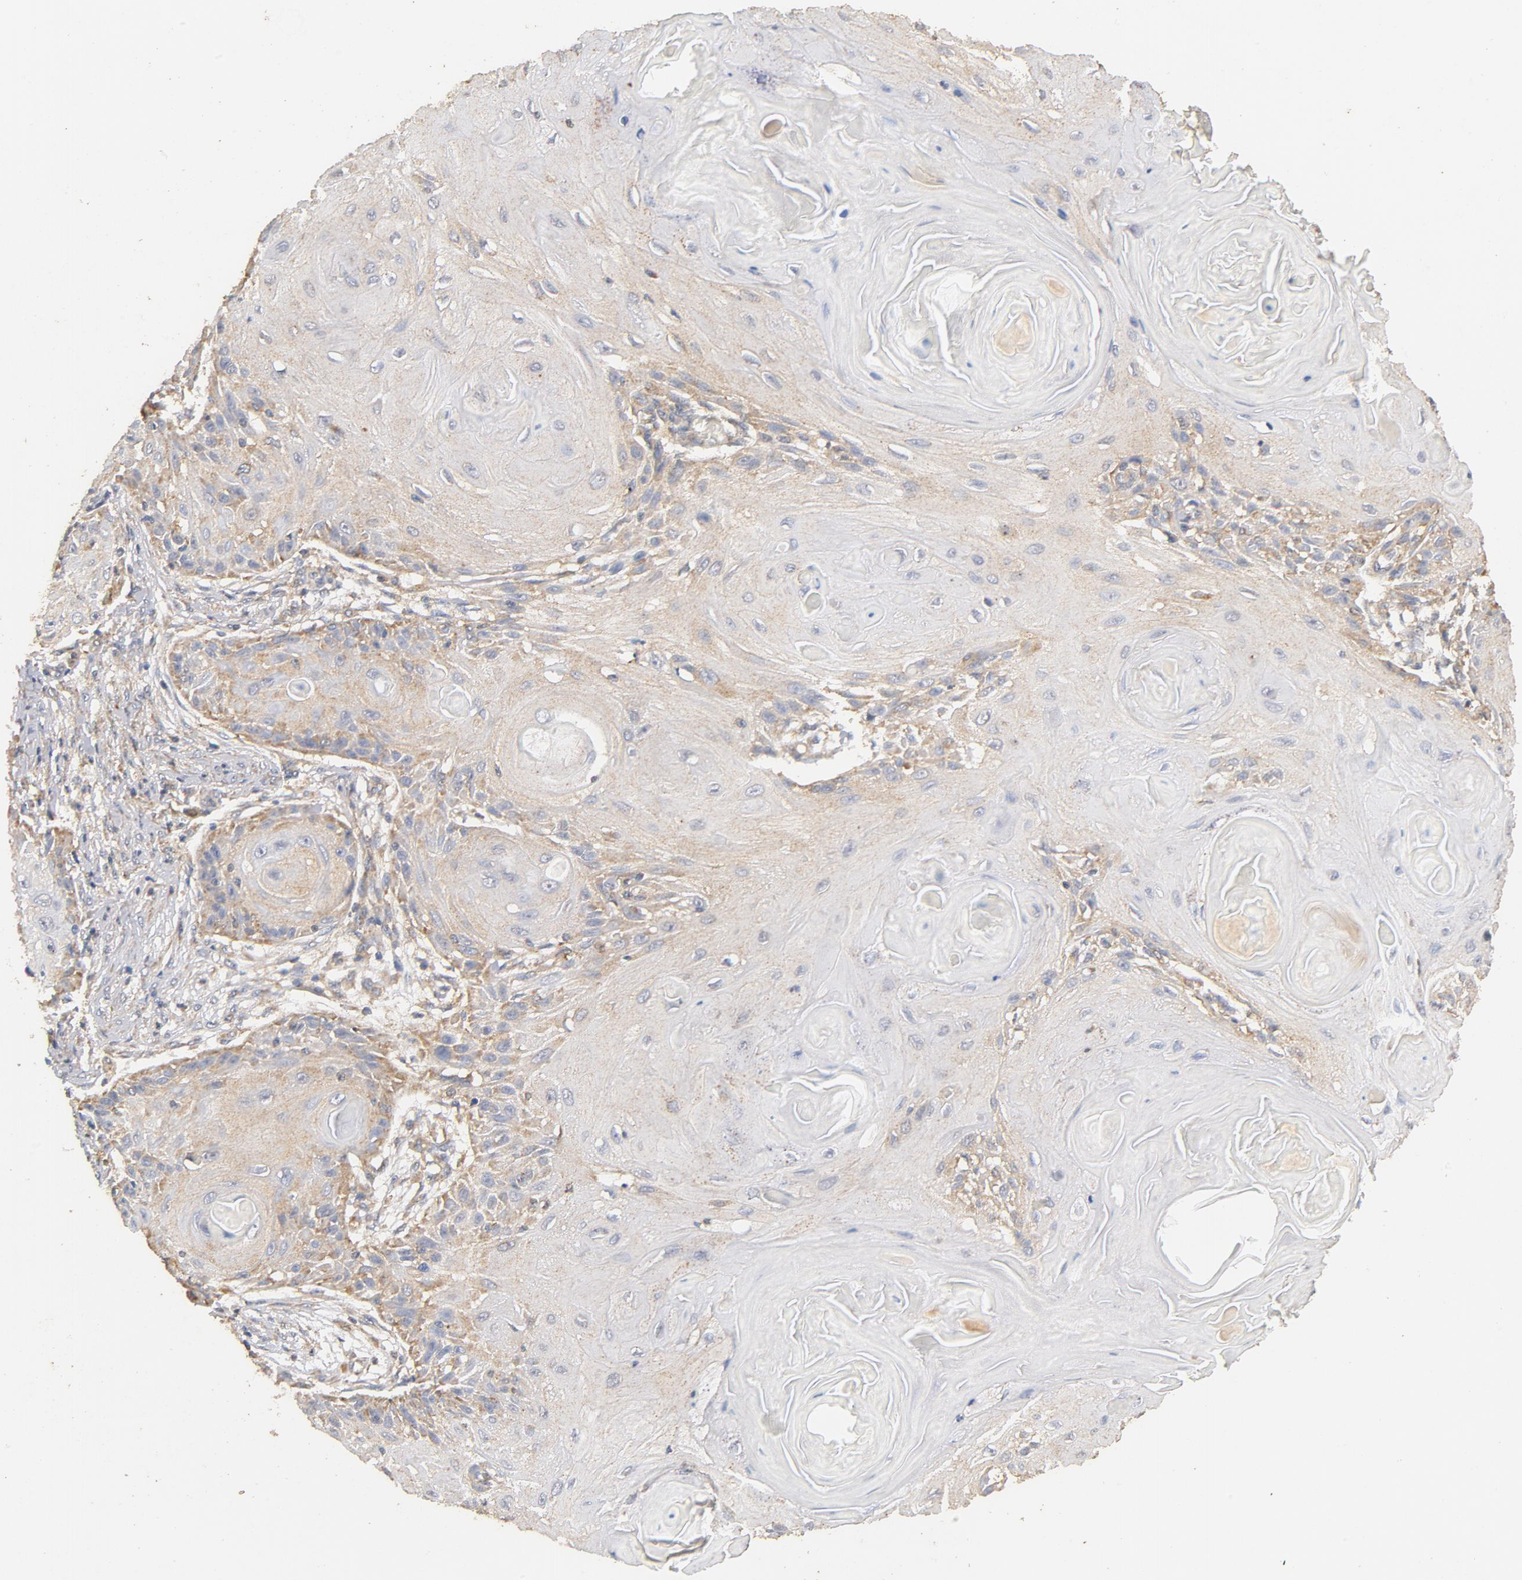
{"staining": {"intensity": "weak", "quantity": ">75%", "location": "cytoplasmic/membranous"}, "tissue": "skin cancer", "cell_type": "Tumor cells", "image_type": "cancer", "snomed": [{"axis": "morphology", "description": "Squamous cell carcinoma, NOS"}, {"axis": "topography", "description": "Skin"}], "caption": "Skin cancer stained with a protein marker reveals weak staining in tumor cells.", "gene": "DDX6", "patient": {"sex": "male", "age": 86}}